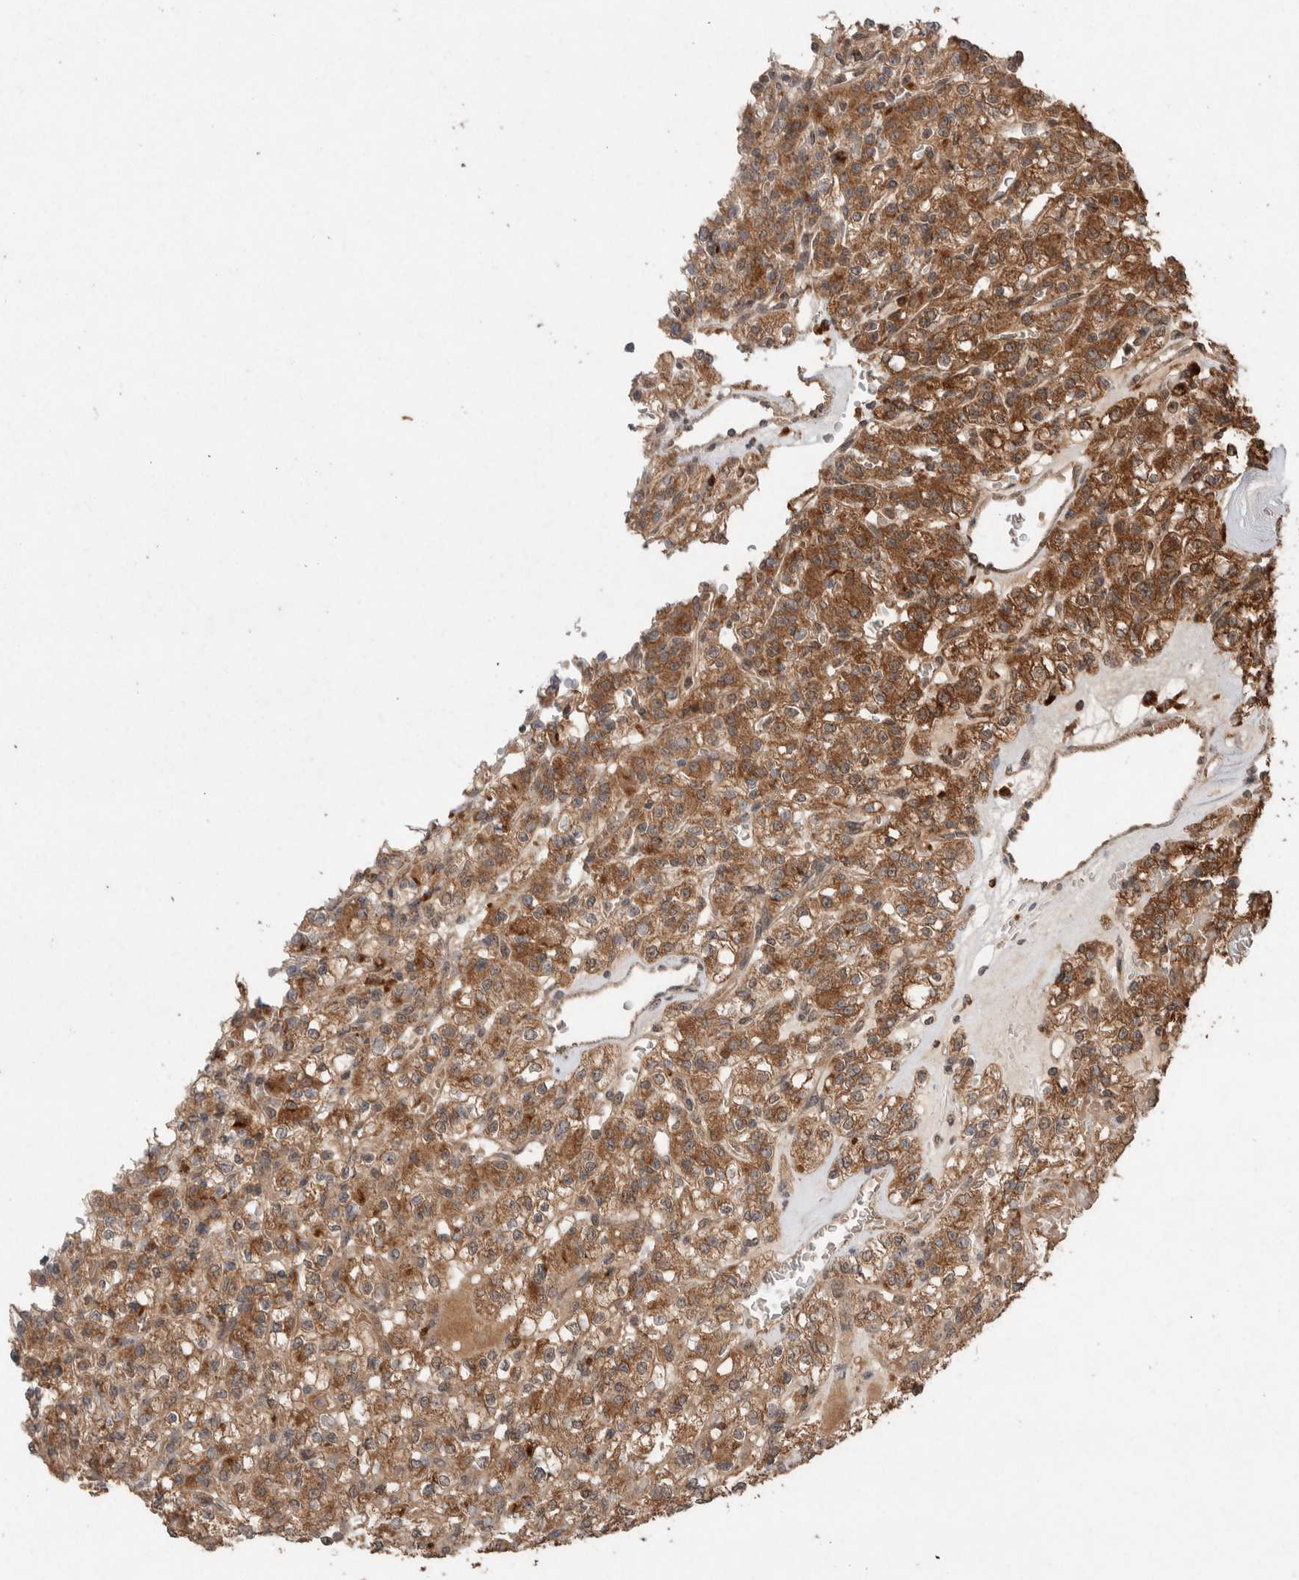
{"staining": {"intensity": "moderate", "quantity": "25%-75%", "location": "cytoplasmic/membranous"}, "tissue": "renal cancer", "cell_type": "Tumor cells", "image_type": "cancer", "snomed": [{"axis": "morphology", "description": "Normal tissue, NOS"}, {"axis": "morphology", "description": "Adenocarcinoma, NOS"}, {"axis": "topography", "description": "Kidney"}], "caption": "DAB (3,3'-diaminobenzidine) immunohistochemical staining of renal cancer (adenocarcinoma) exhibits moderate cytoplasmic/membranous protein expression in about 25%-75% of tumor cells.", "gene": "KCNJ5", "patient": {"sex": "female", "age": 72}}